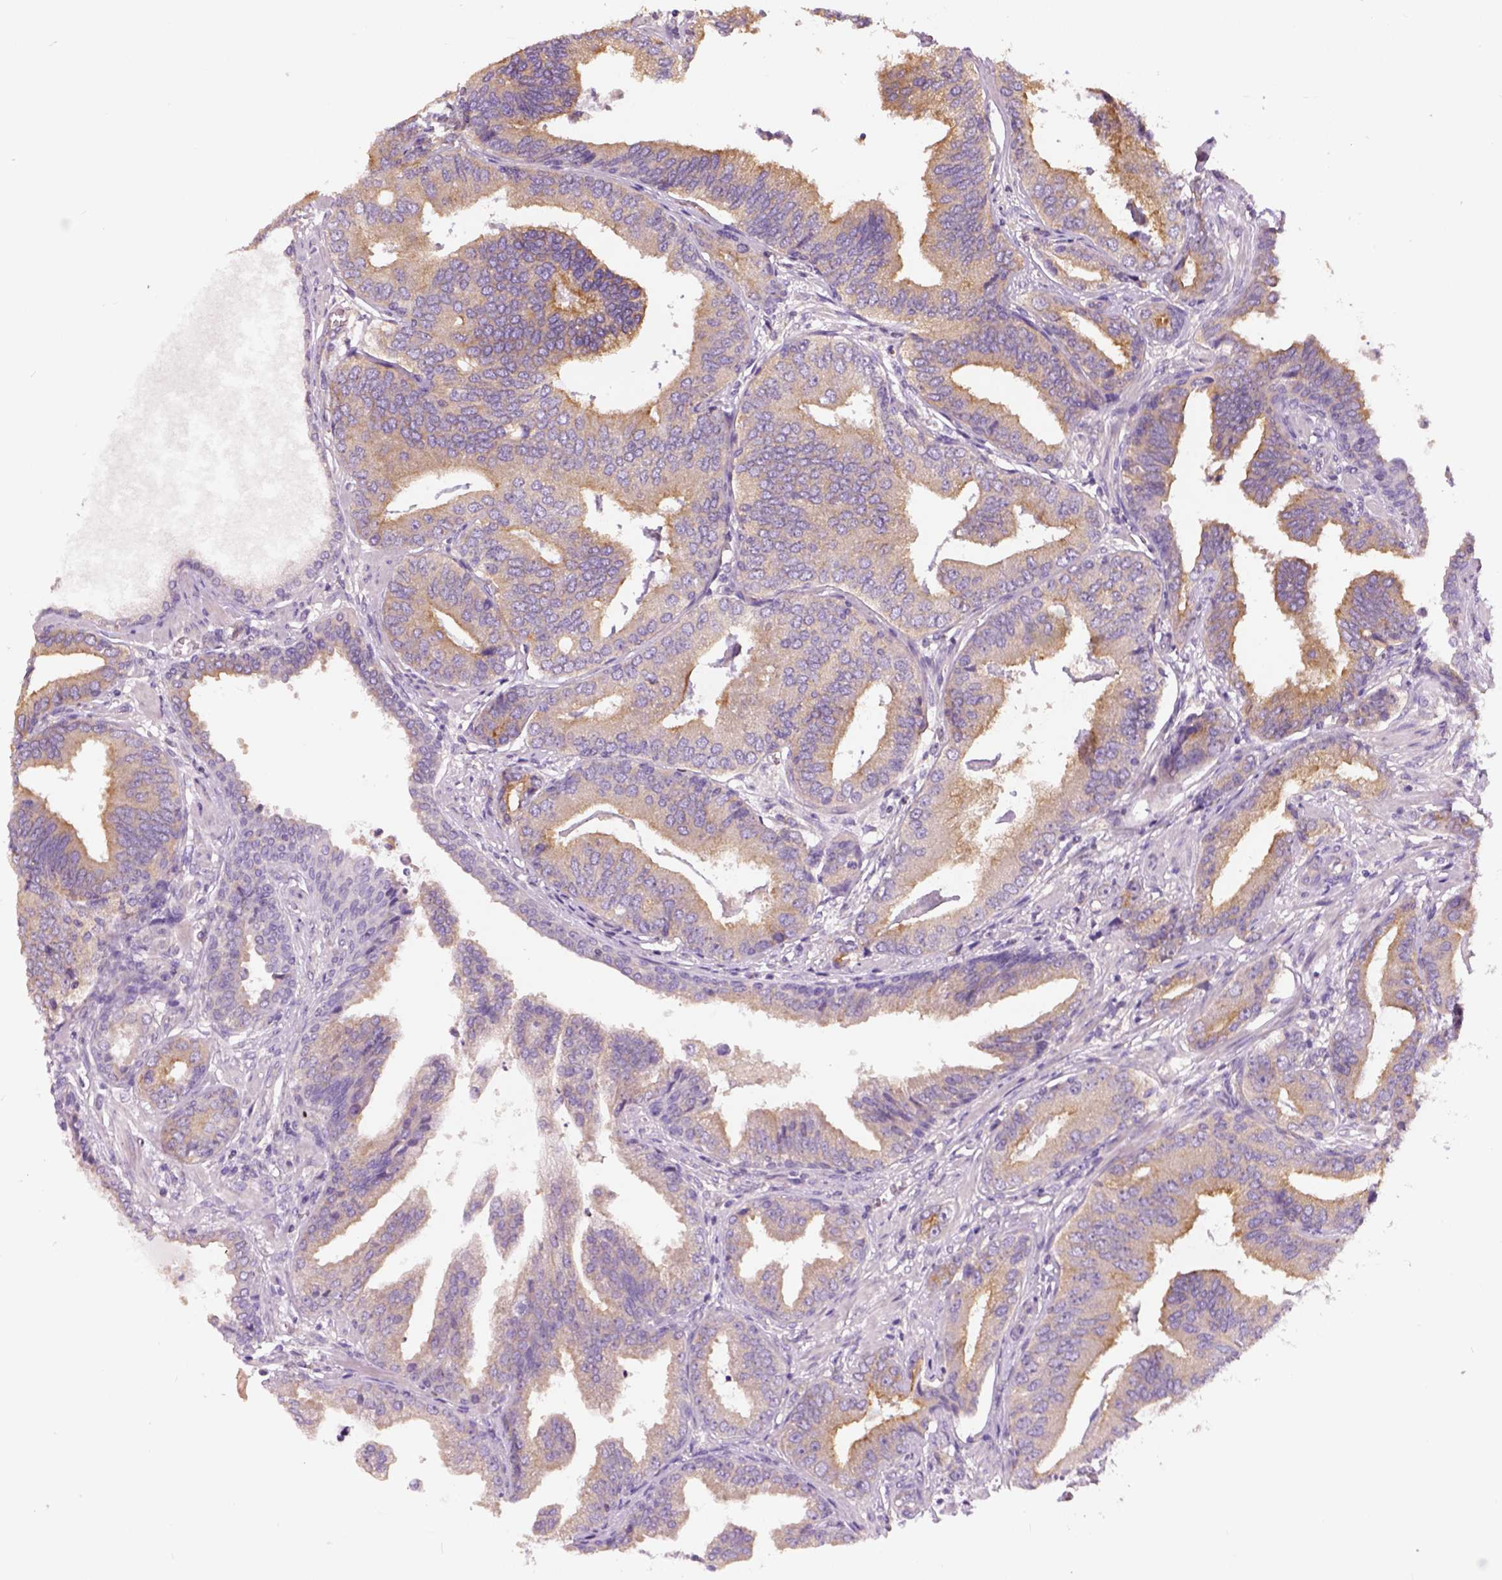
{"staining": {"intensity": "moderate", "quantity": "<25%", "location": "cytoplasmic/membranous"}, "tissue": "prostate cancer", "cell_type": "Tumor cells", "image_type": "cancer", "snomed": [{"axis": "morphology", "description": "Adenocarcinoma, NOS"}, {"axis": "topography", "description": "Prostate"}], "caption": "Prostate cancer (adenocarcinoma) stained for a protein (brown) demonstrates moderate cytoplasmic/membranous positive positivity in about <25% of tumor cells.", "gene": "CRACR2A", "patient": {"sex": "male", "age": 64}}